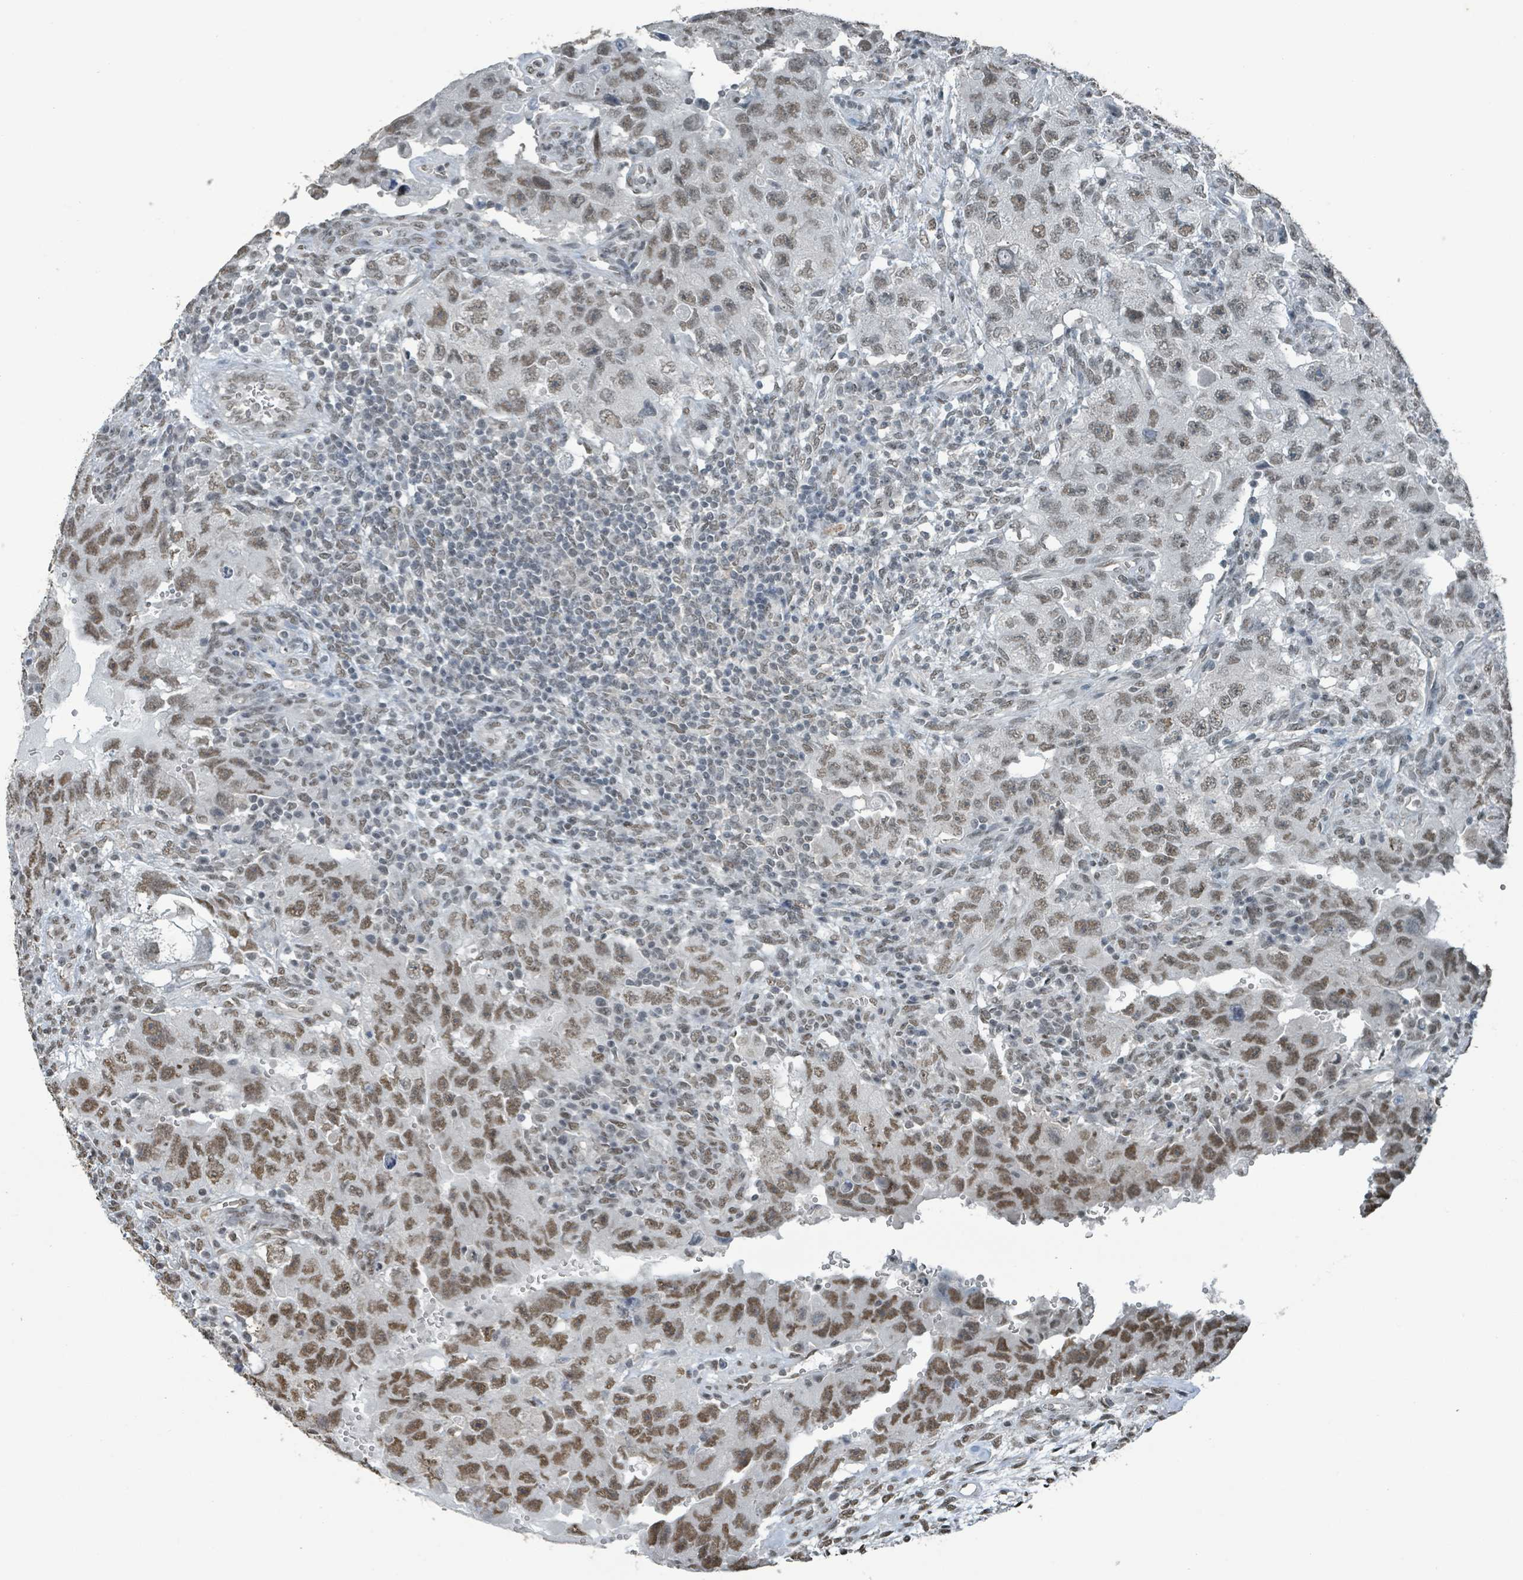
{"staining": {"intensity": "moderate", "quantity": ">75%", "location": "nuclear"}, "tissue": "testis cancer", "cell_type": "Tumor cells", "image_type": "cancer", "snomed": [{"axis": "morphology", "description": "Carcinoma, Embryonal, NOS"}, {"axis": "topography", "description": "Testis"}], "caption": "Tumor cells display medium levels of moderate nuclear expression in approximately >75% of cells in testis cancer (embryonal carcinoma).", "gene": "PHIP", "patient": {"sex": "male", "age": 26}}